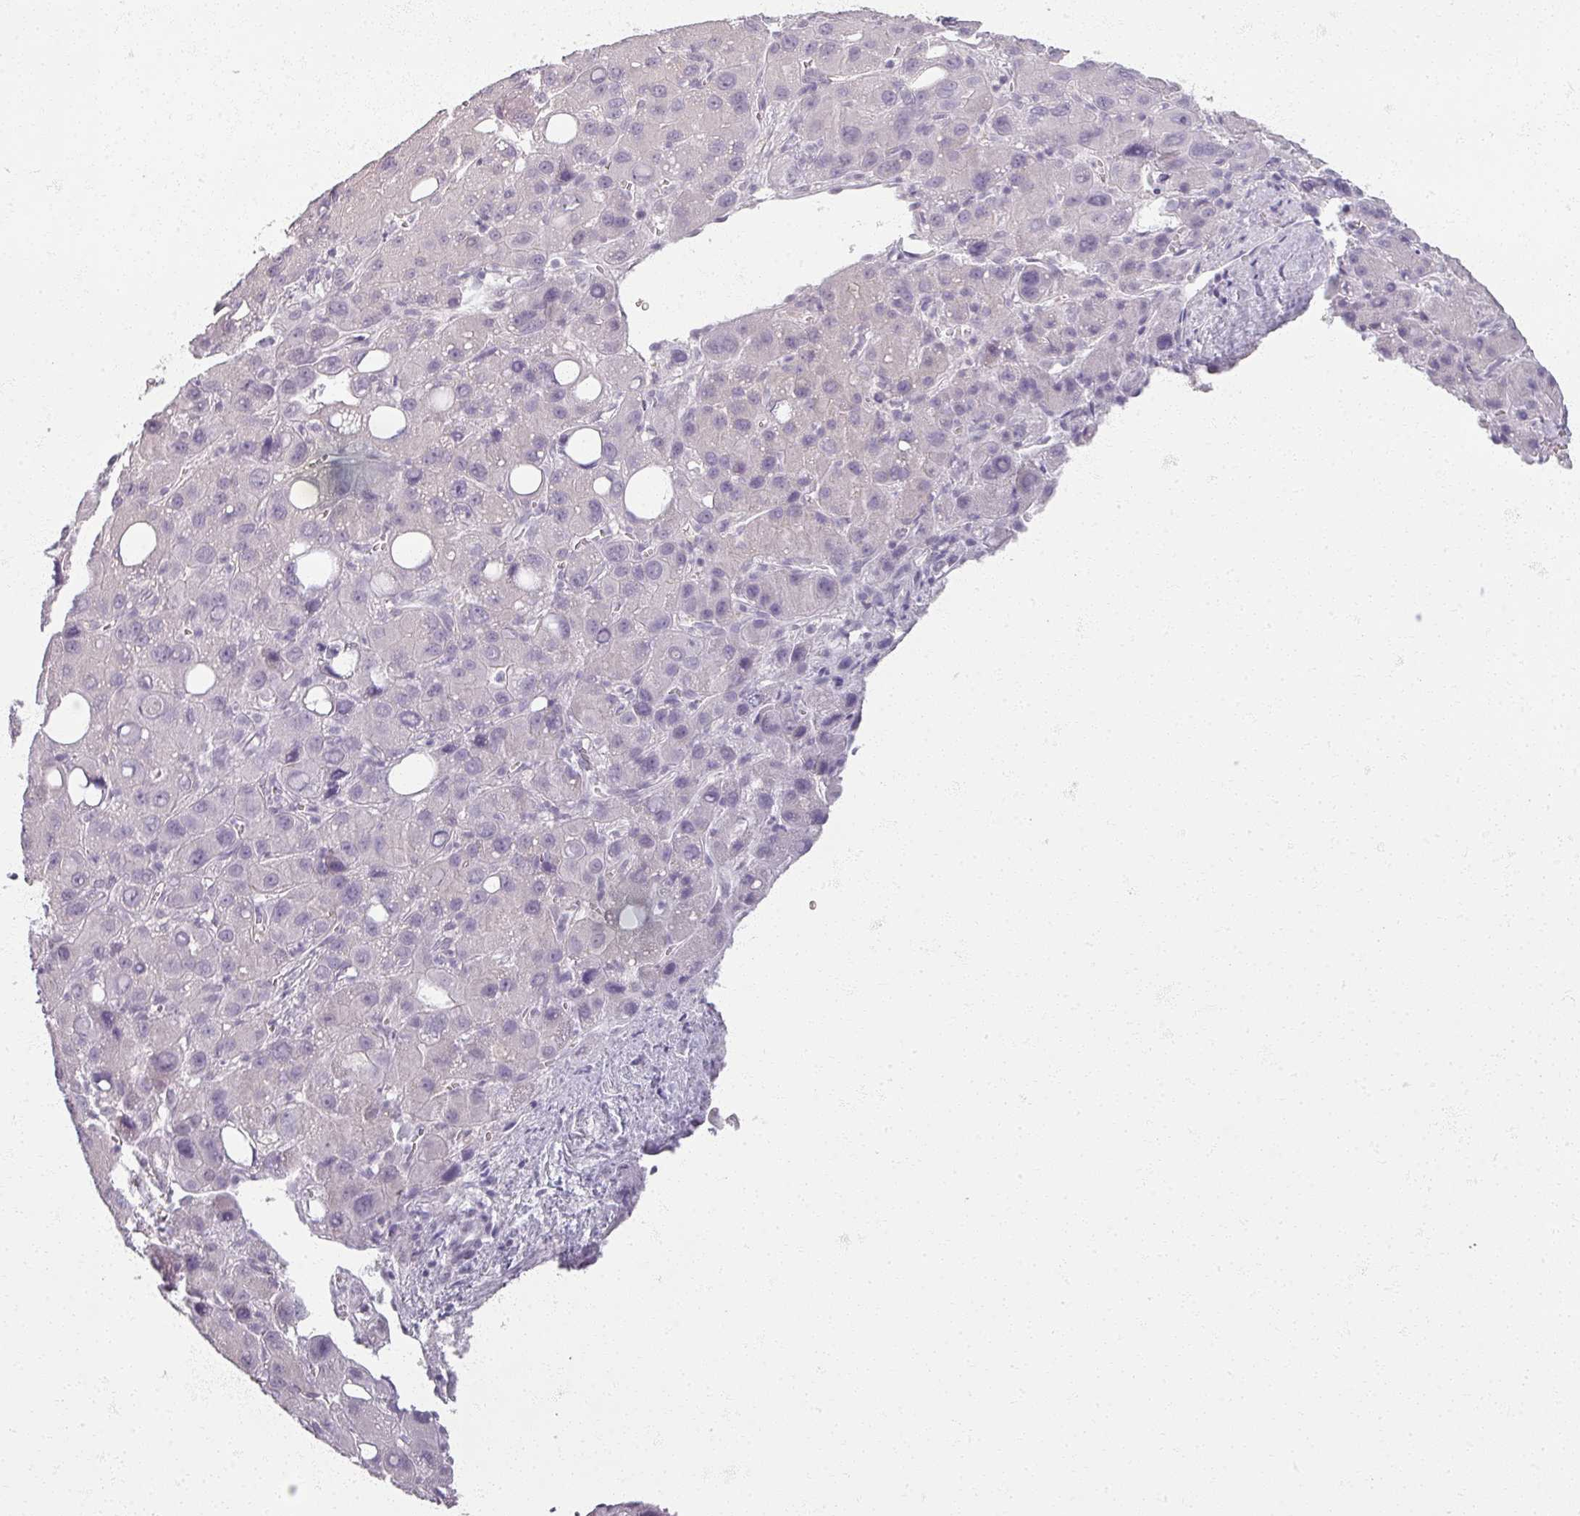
{"staining": {"intensity": "moderate", "quantity": "<25%", "location": "cytoplasmic/membranous"}, "tissue": "liver cancer", "cell_type": "Tumor cells", "image_type": "cancer", "snomed": [{"axis": "morphology", "description": "Carcinoma, Hepatocellular, NOS"}, {"axis": "topography", "description": "Liver"}], "caption": "Immunohistochemistry staining of liver cancer (hepatocellular carcinoma), which exhibits low levels of moderate cytoplasmic/membranous expression in about <25% of tumor cells indicating moderate cytoplasmic/membranous protein positivity. The staining was performed using DAB (brown) for protein detection and nuclei were counterstained in hematoxylin (blue).", "gene": "RFPL2", "patient": {"sex": "male", "age": 55}}